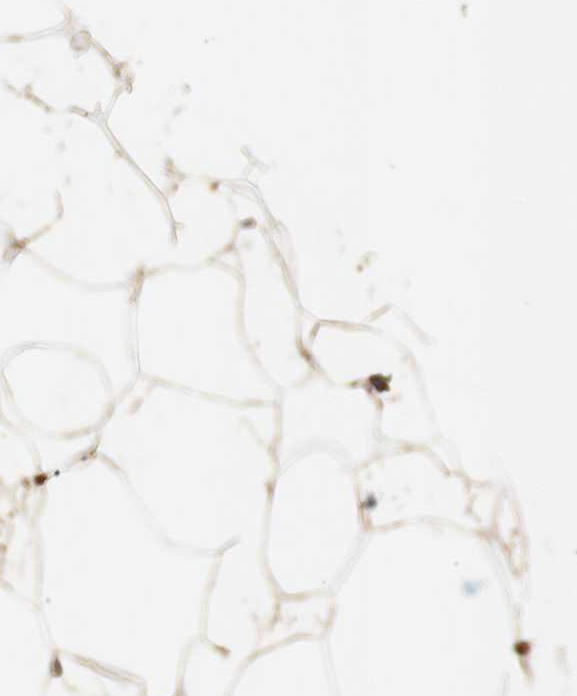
{"staining": {"intensity": "weak", "quantity": ">75%", "location": "cytoplasmic/membranous"}, "tissue": "adipose tissue", "cell_type": "Adipocytes", "image_type": "normal", "snomed": [{"axis": "morphology", "description": "Normal tissue, NOS"}, {"axis": "topography", "description": "Breast"}, {"axis": "topography", "description": "Adipose tissue"}], "caption": "Brown immunohistochemical staining in unremarkable human adipose tissue displays weak cytoplasmic/membranous staining in approximately >75% of adipocytes. The staining was performed using DAB (3,3'-diaminobenzidine), with brown indicating positive protein expression. Nuclei are stained blue with hematoxylin.", "gene": "RORB", "patient": {"sex": "female", "age": 25}}